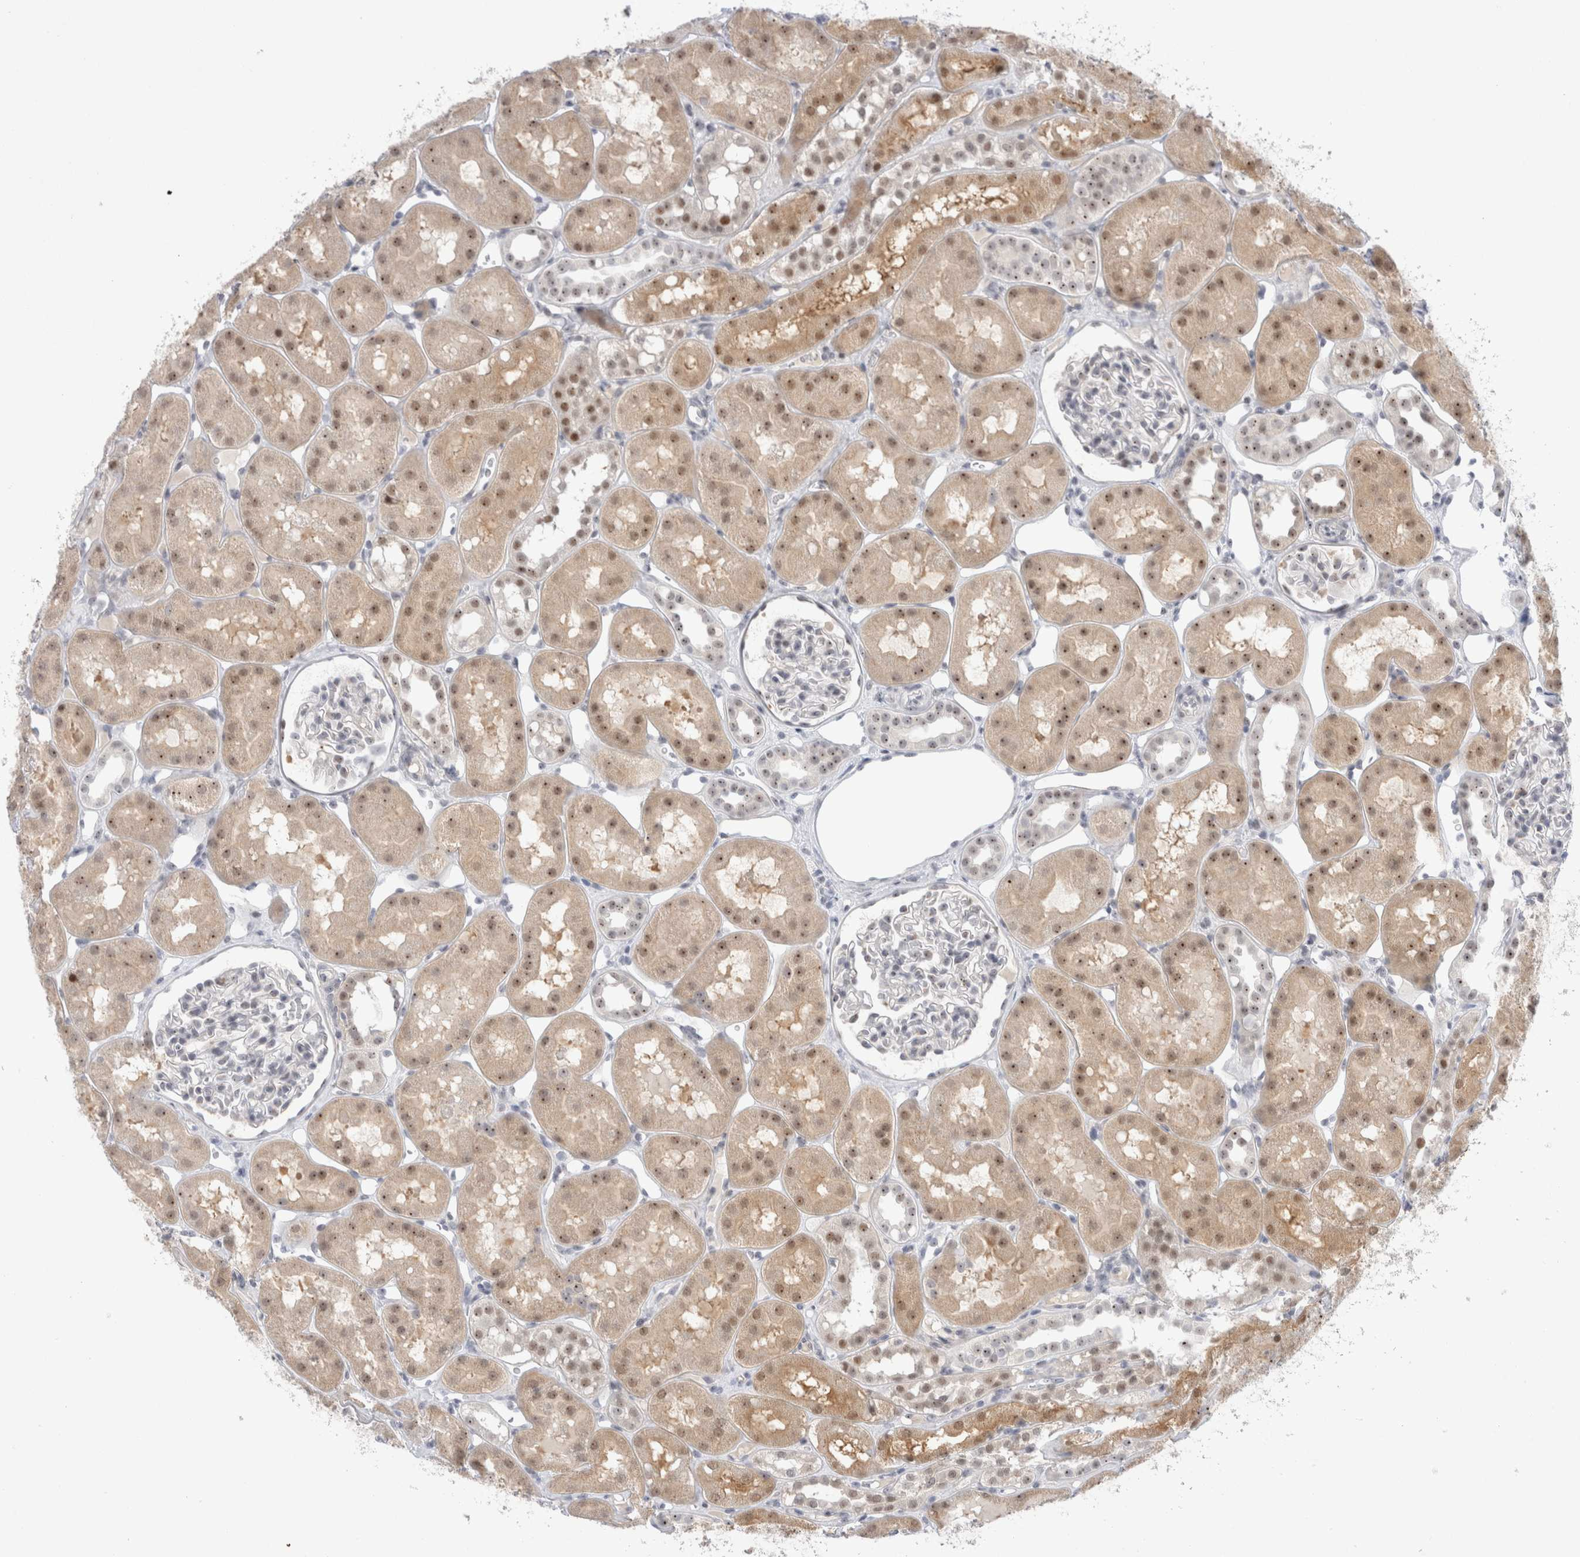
{"staining": {"intensity": "weak", "quantity": "<25%", "location": "cytoplasmic/membranous"}, "tissue": "kidney", "cell_type": "Cells in glomeruli", "image_type": "normal", "snomed": [{"axis": "morphology", "description": "Normal tissue, NOS"}, {"axis": "topography", "description": "Kidney"}], "caption": "High magnification brightfield microscopy of unremarkable kidney stained with DAB (brown) and counterstained with hematoxylin (blue): cells in glomeruli show no significant positivity.", "gene": "CERS5", "patient": {"sex": "male", "age": 16}}